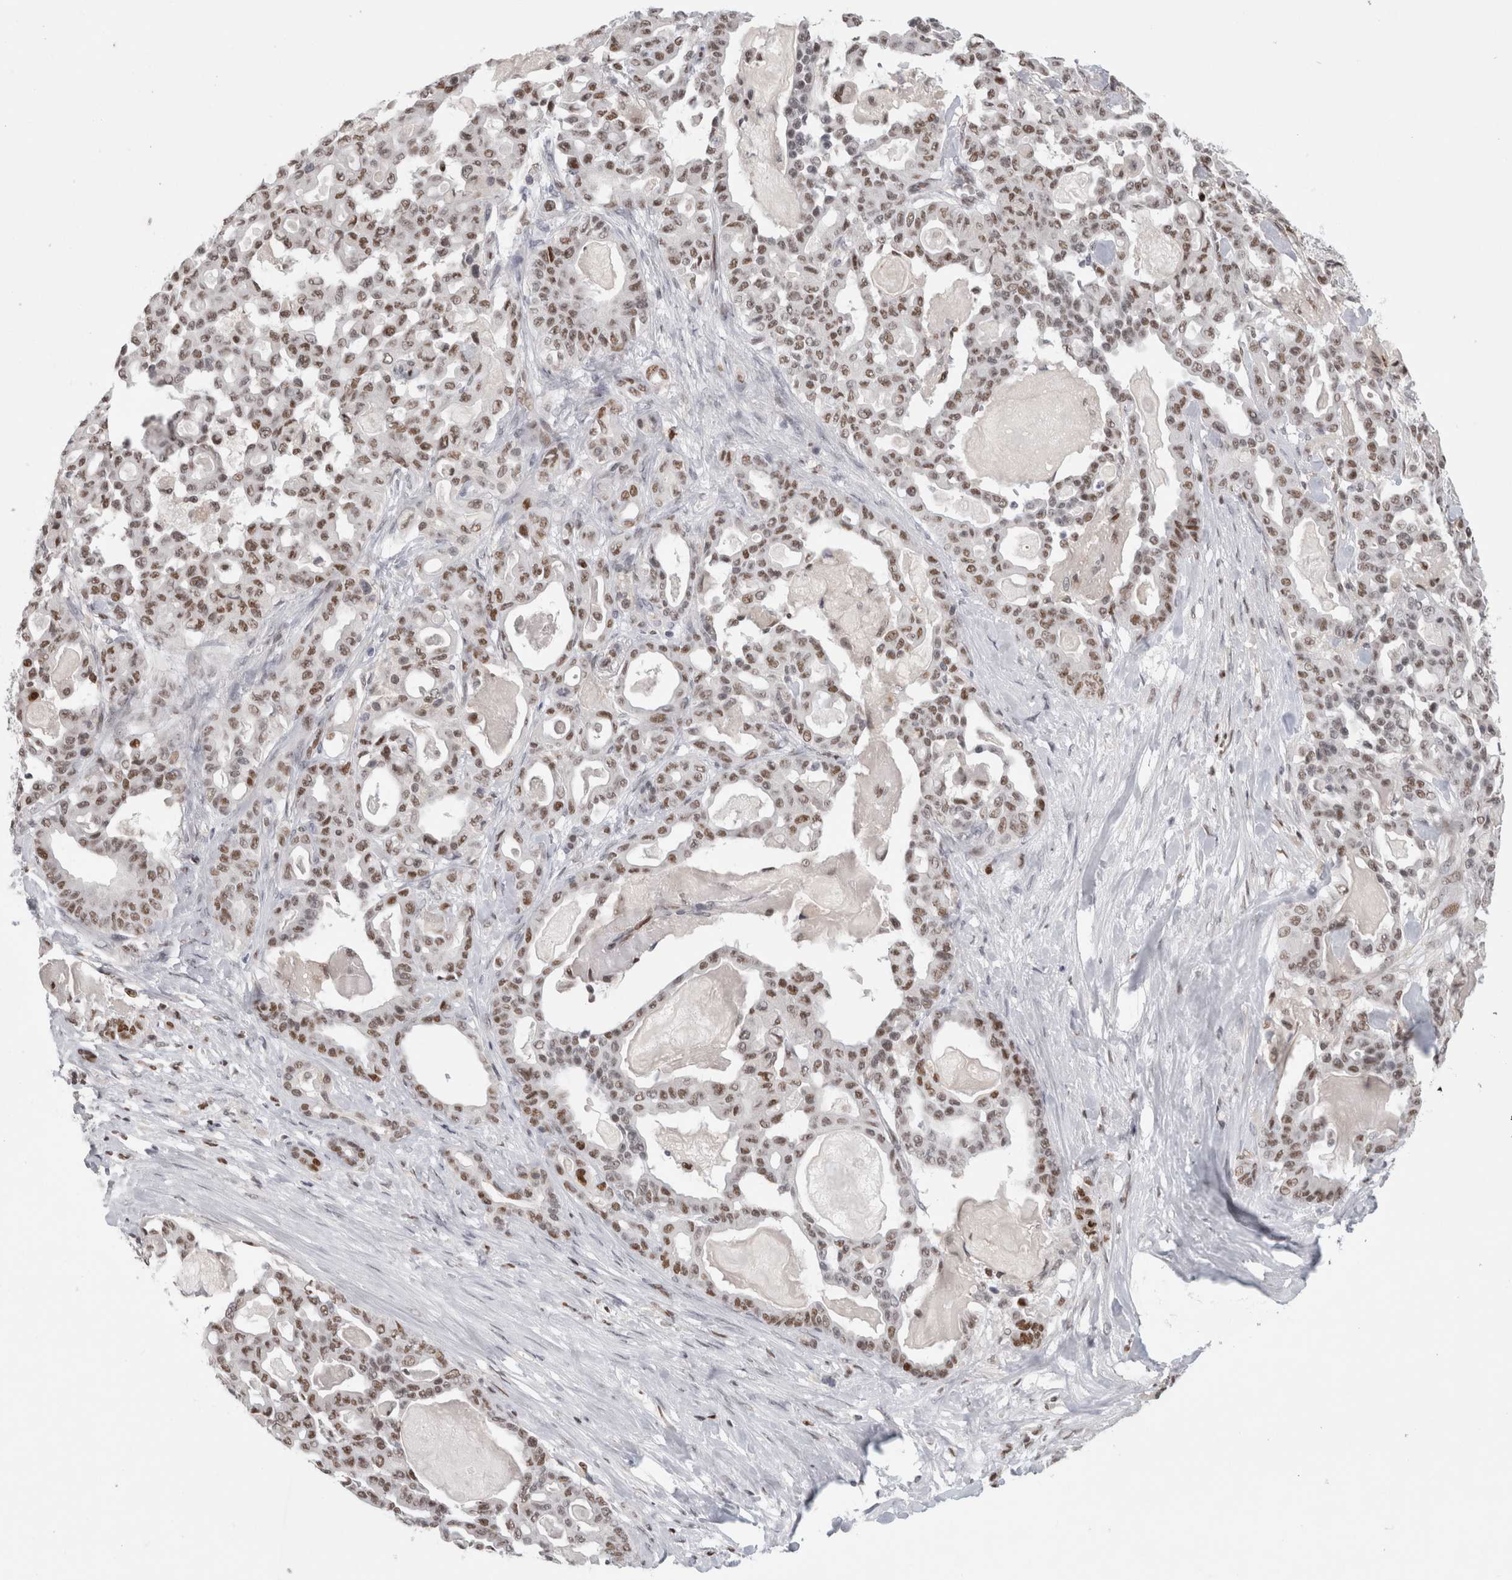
{"staining": {"intensity": "weak", "quantity": ">75%", "location": "nuclear"}, "tissue": "pancreatic cancer", "cell_type": "Tumor cells", "image_type": "cancer", "snomed": [{"axis": "morphology", "description": "Adenocarcinoma, NOS"}, {"axis": "topography", "description": "Pancreas"}], "caption": "There is low levels of weak nuclear expression in tumor cells of pancreatic cancer, as demonstrated by immunohistochemical staining (brown color).", "gene": "SRARP", "patient": {"sex": "male", "age": 63}}